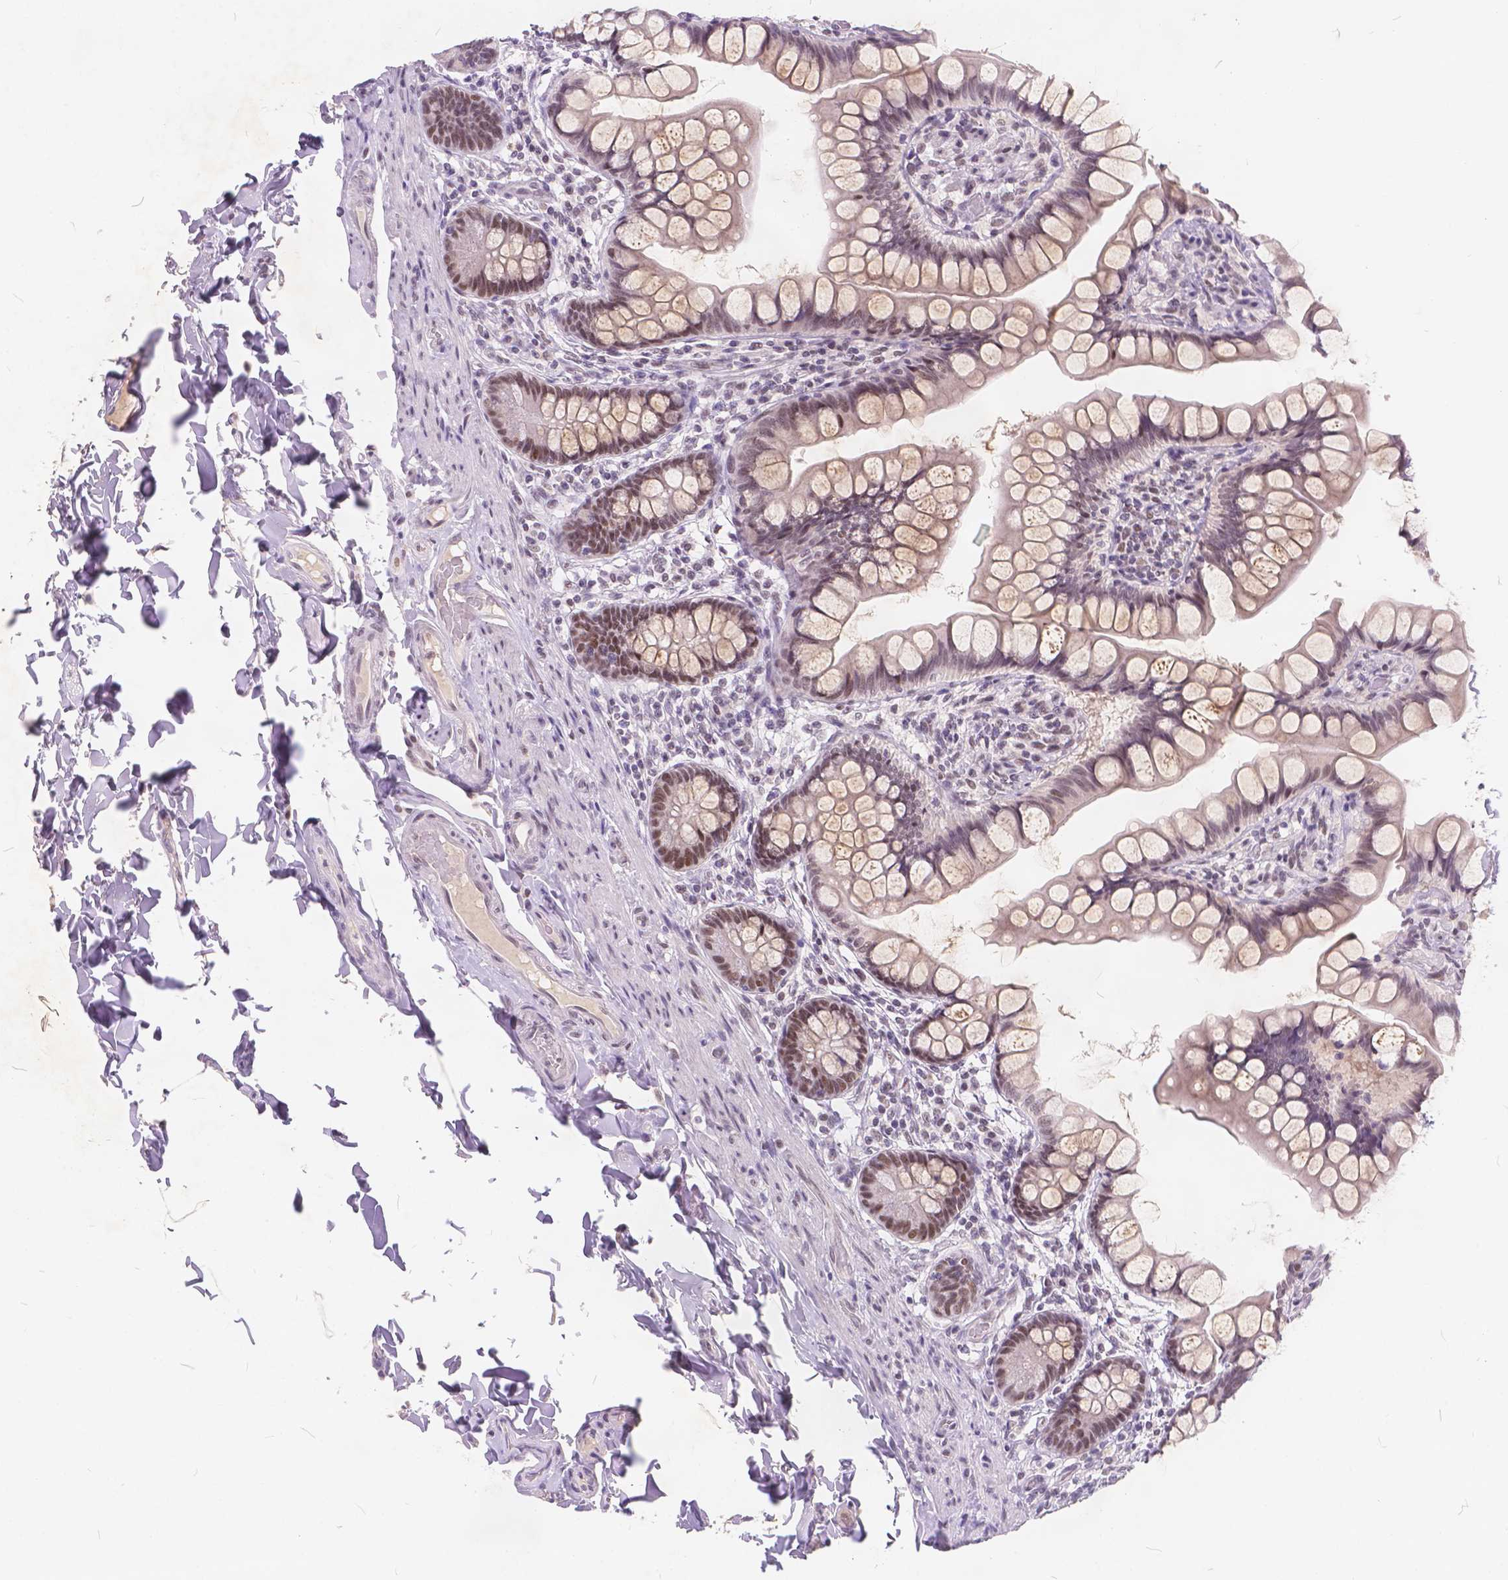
{"staining": {"intensity": "moderate", "quantity": "<25%", "location": "nuclear"}, "tissue": "small intestine", "cell_type": "Glandular cells", "image_type": "normal", "snomed": [{"axis": "morphology", "description": "Normal tissue, NOS"}, {"axis": "topography", "description": "Small intestine"}], "caption": "Approximately <25% of glandular cells in normal human small intestine display moderate nuclear protein positivity as visualized by brown immunohistochemical staining.", "gene": "FAM53A", "patient": {"sex": "male", "age": 70}}